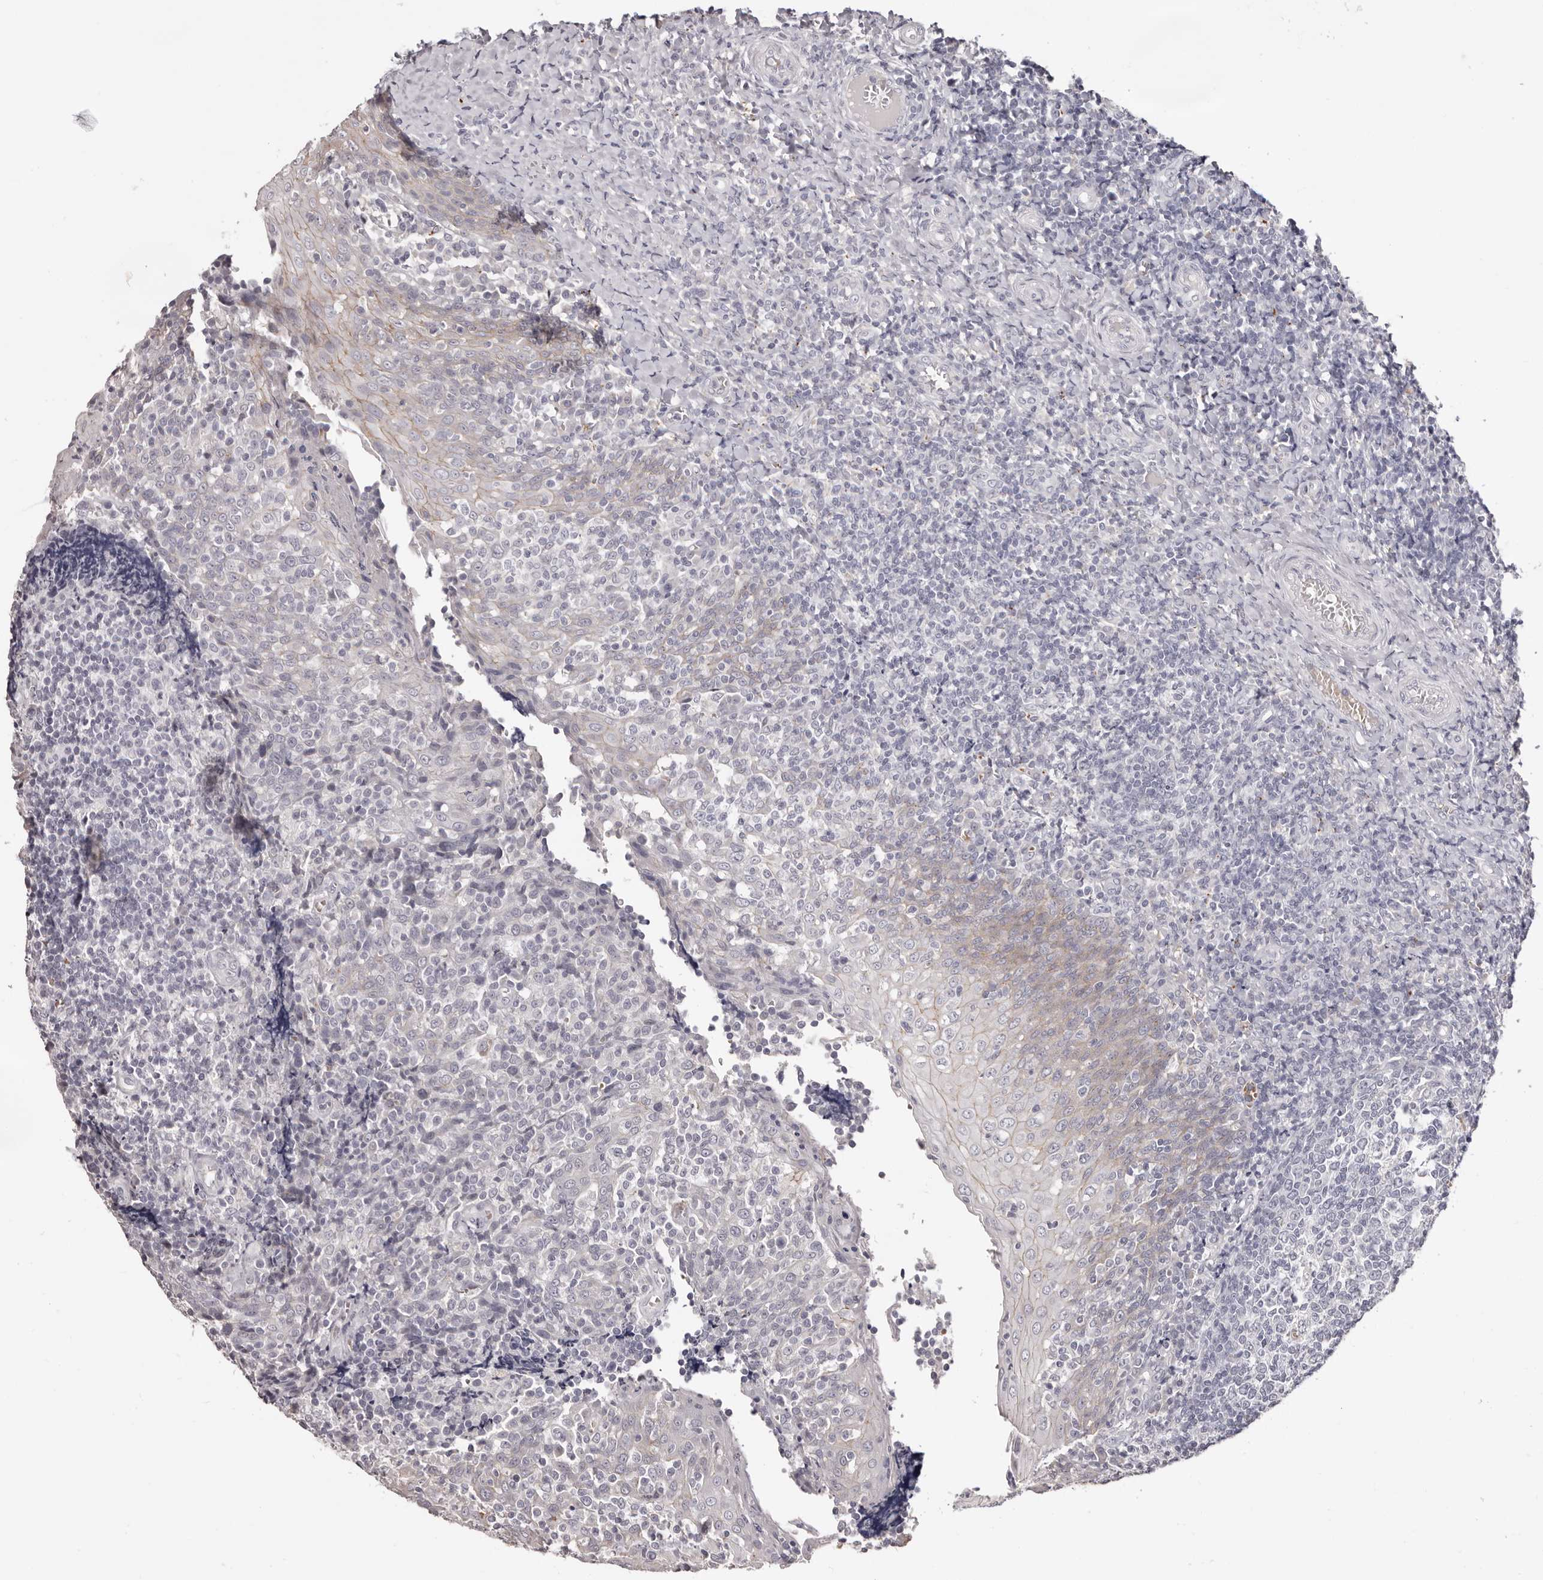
{"staining": {"intensity": "negative", "quantity": "none", "location": "none"}, "tissue": "tonsil", "cell_type": "Germinal center cells", "image_type": "normal", "snomed": [{"axis": "morphology", "description": "Normal tissue, NOS"}, {"axis": "topography", "description": "Tonsil"}], "caption": "A high-resolution histopathology image shows immunohistochemistry (IHC) staining of benign tonsil, which displays no significant positivity in germinal center cells.", "gene": "PCDHB6", "patient": {"sex": "female", "age": 19}}